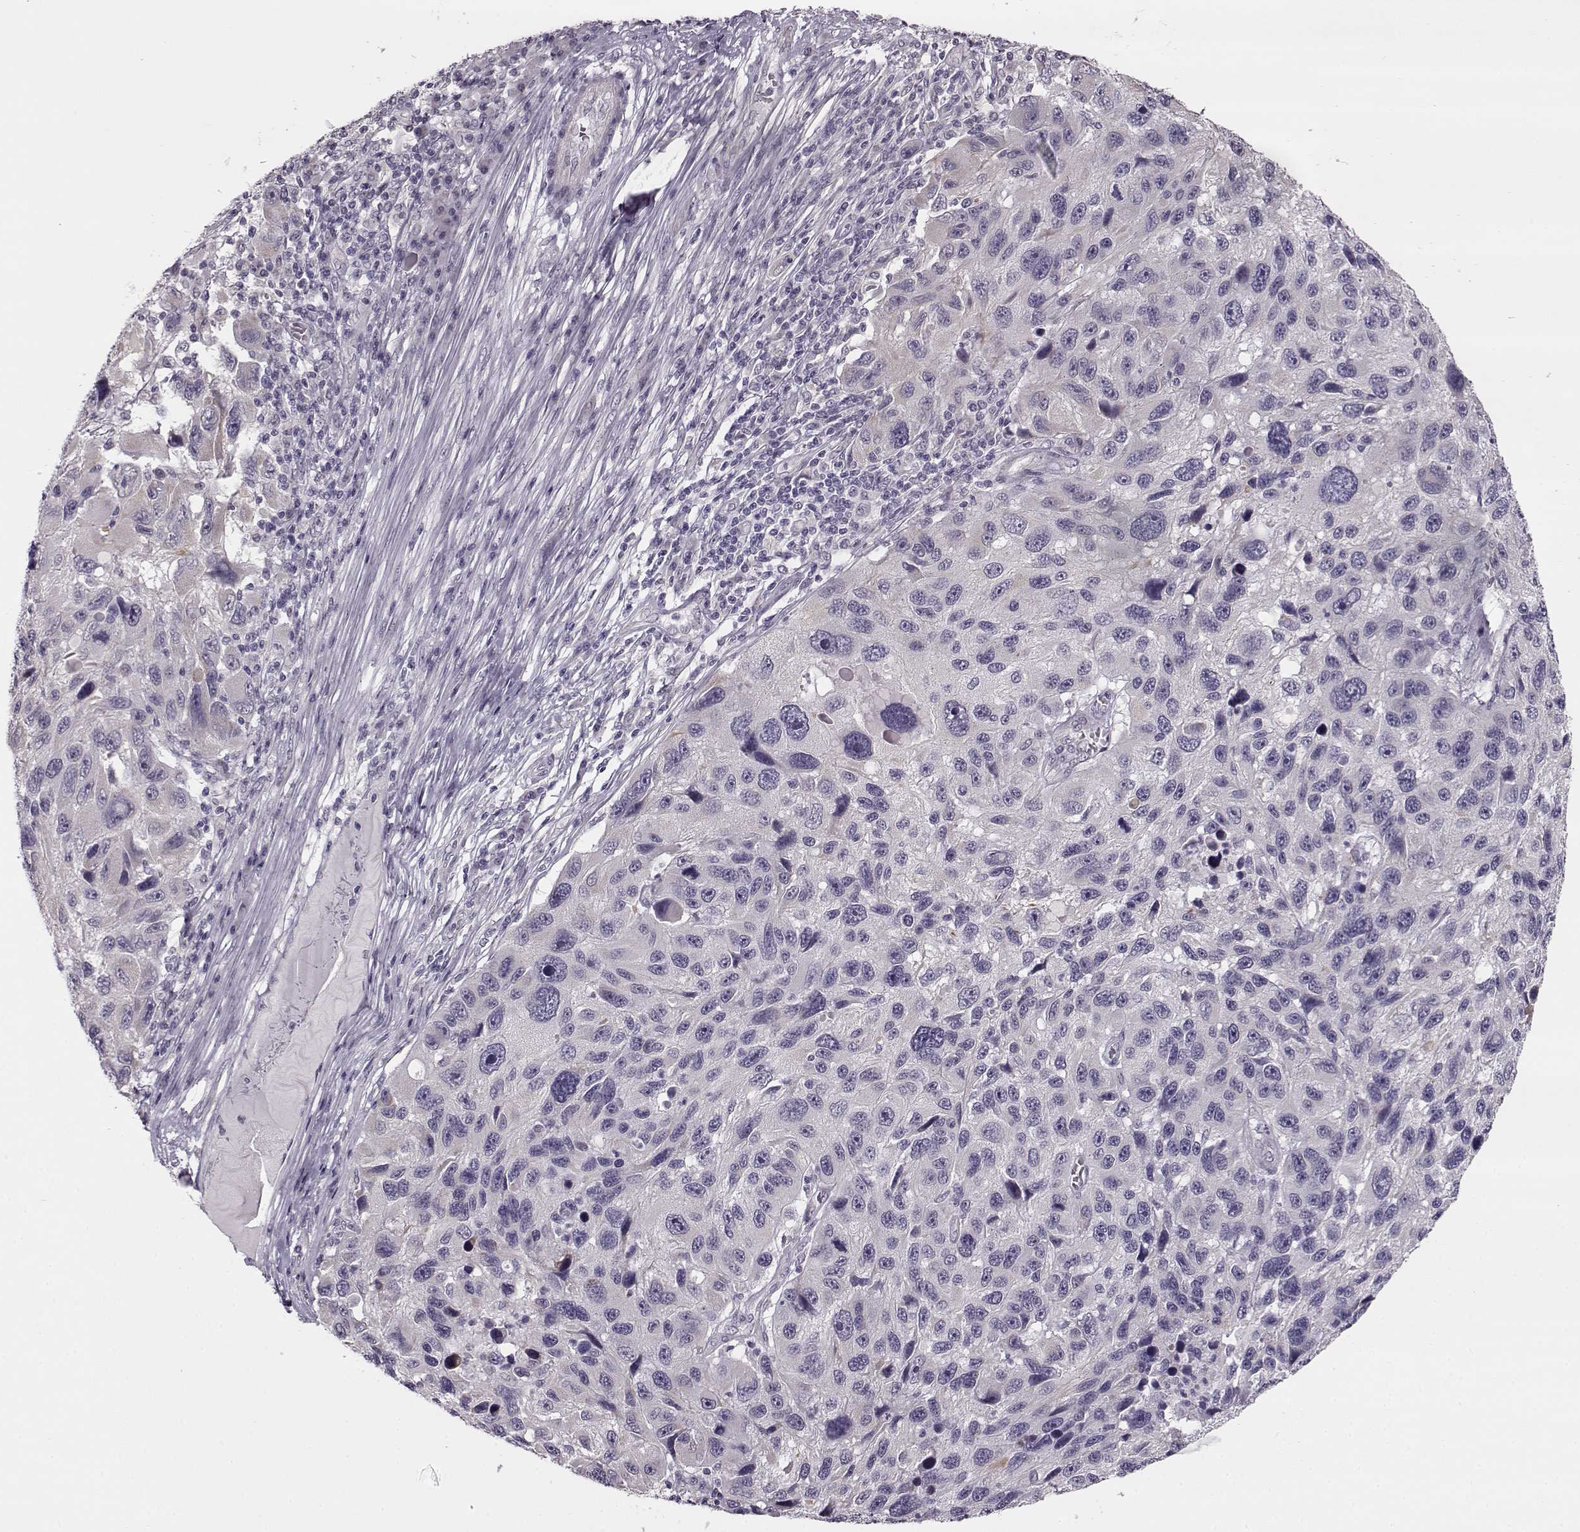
{"staining": {"intensity": "negative", "quantity": "none", "location": "none"}, "tissue": "melanoma", "cell_type": "Tumor cells", "image_type": "cancer", "snomed": [{"axis": "morphology", "description": "Malignant melanoma, NOS"}, {"axis": "topography", "description": "Skin"}], "caption": "Protein analysis of malignant melanoma demonstrates no significant positivity in tumor cells. Nuclei are stained in blue.", "gene": "MAP6D1", "patient": {"sex": "male", "age": 53}}